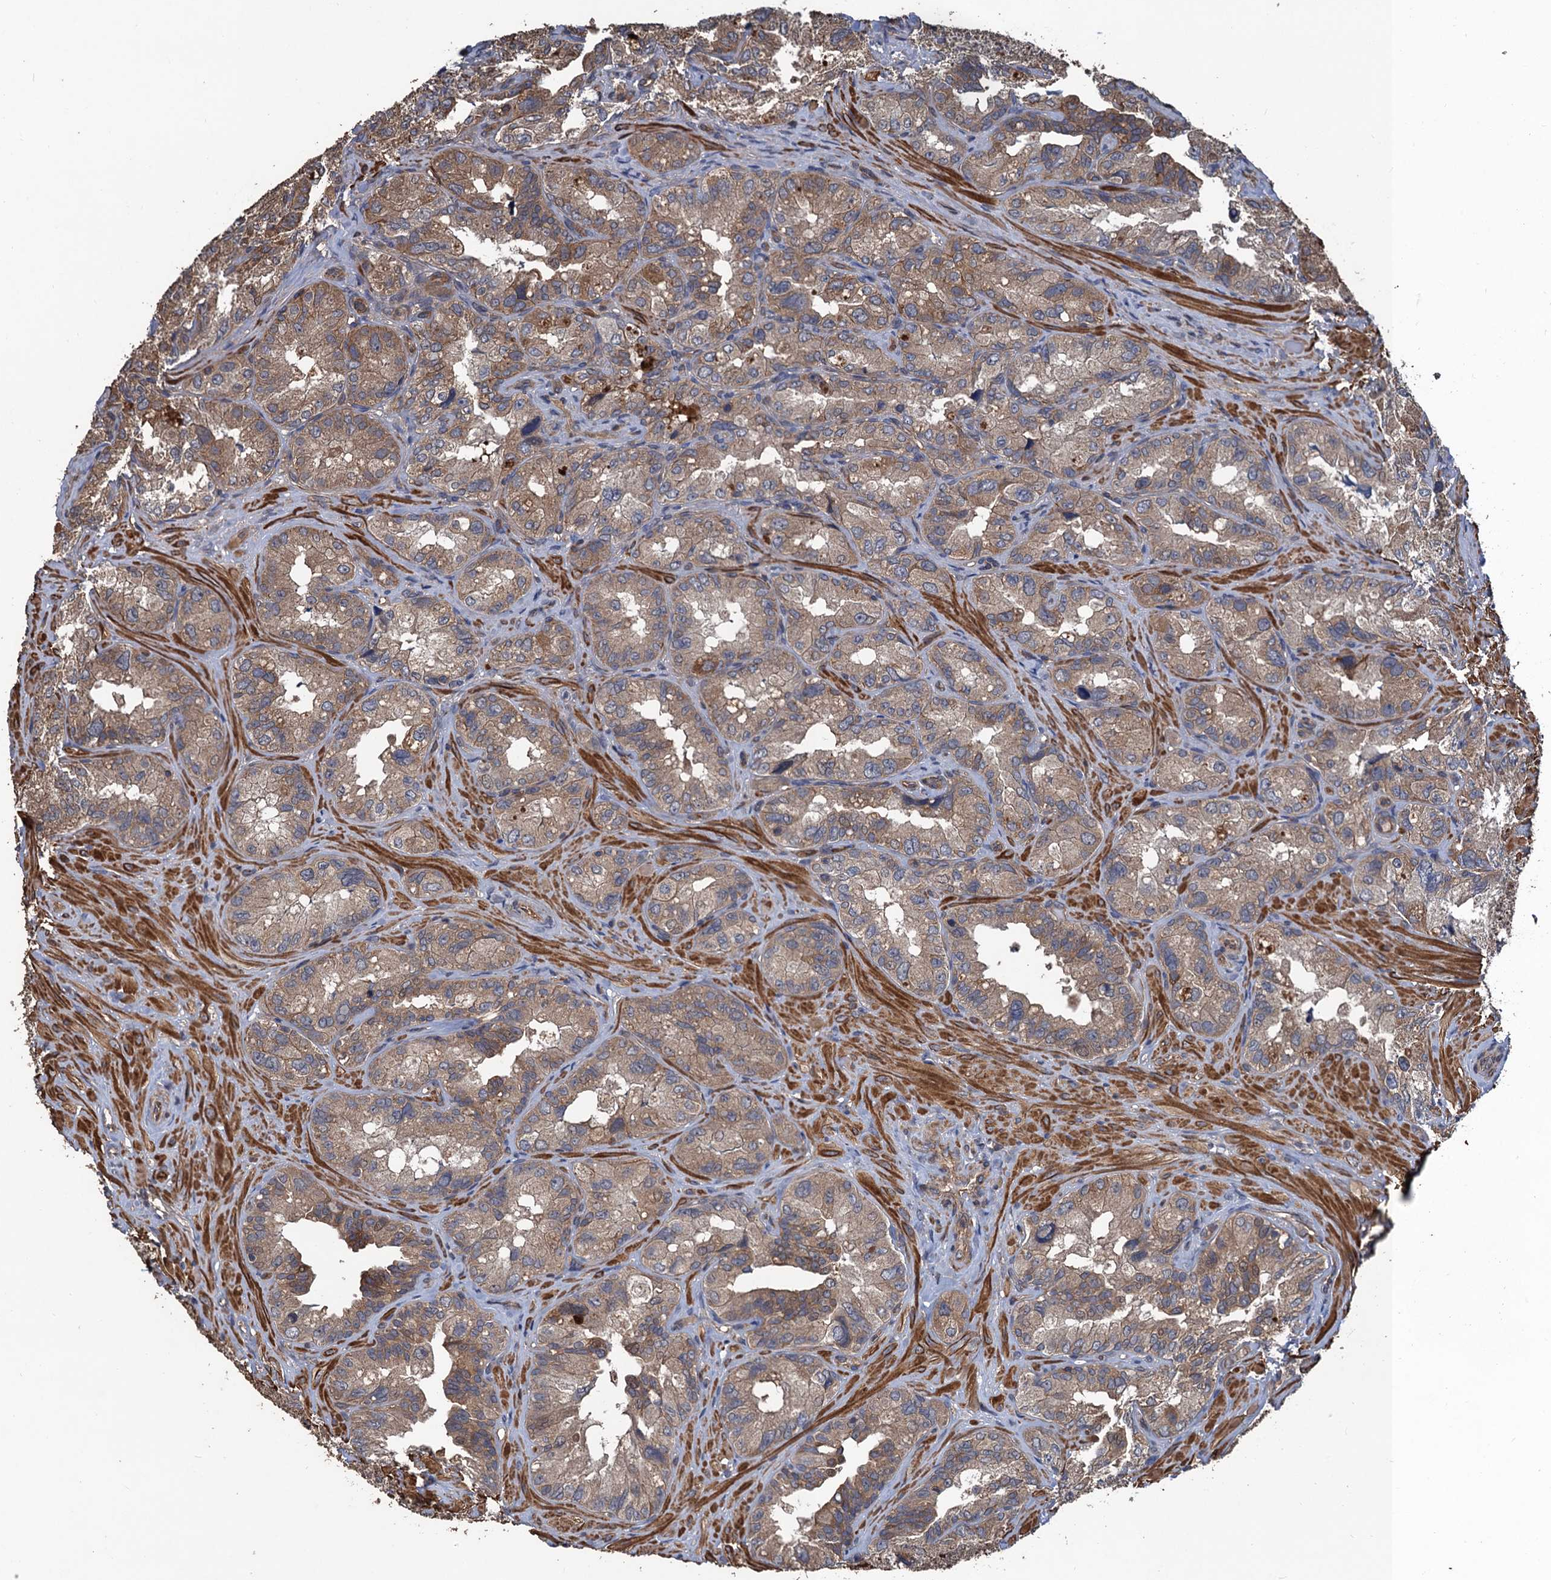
{"staining": {"intensity": "weak", "quantity": ">75%", "location": "cytoplasmic/membranous"}, "tissue": "seminal vesicle", "cell_type": "Glandular cells", "image_type": "normal", "snomed": [{"axis": "morphology", "description": "Normal tissue, NOS"}, {"axis": "topography", "description": "Seminal veicle"}, {"axis": "topography", "description": "Peripheral nerve tissue"}], "caption": "Approximately >75% of glandular cells in unremarkable human seminal vesicle reveal weak cytoplasmic/membranous protein positivity as visualized by brown immunohistochemical staining.", "gene": "PPP4R1", "patient": {"sex": "male", "age": 67}}